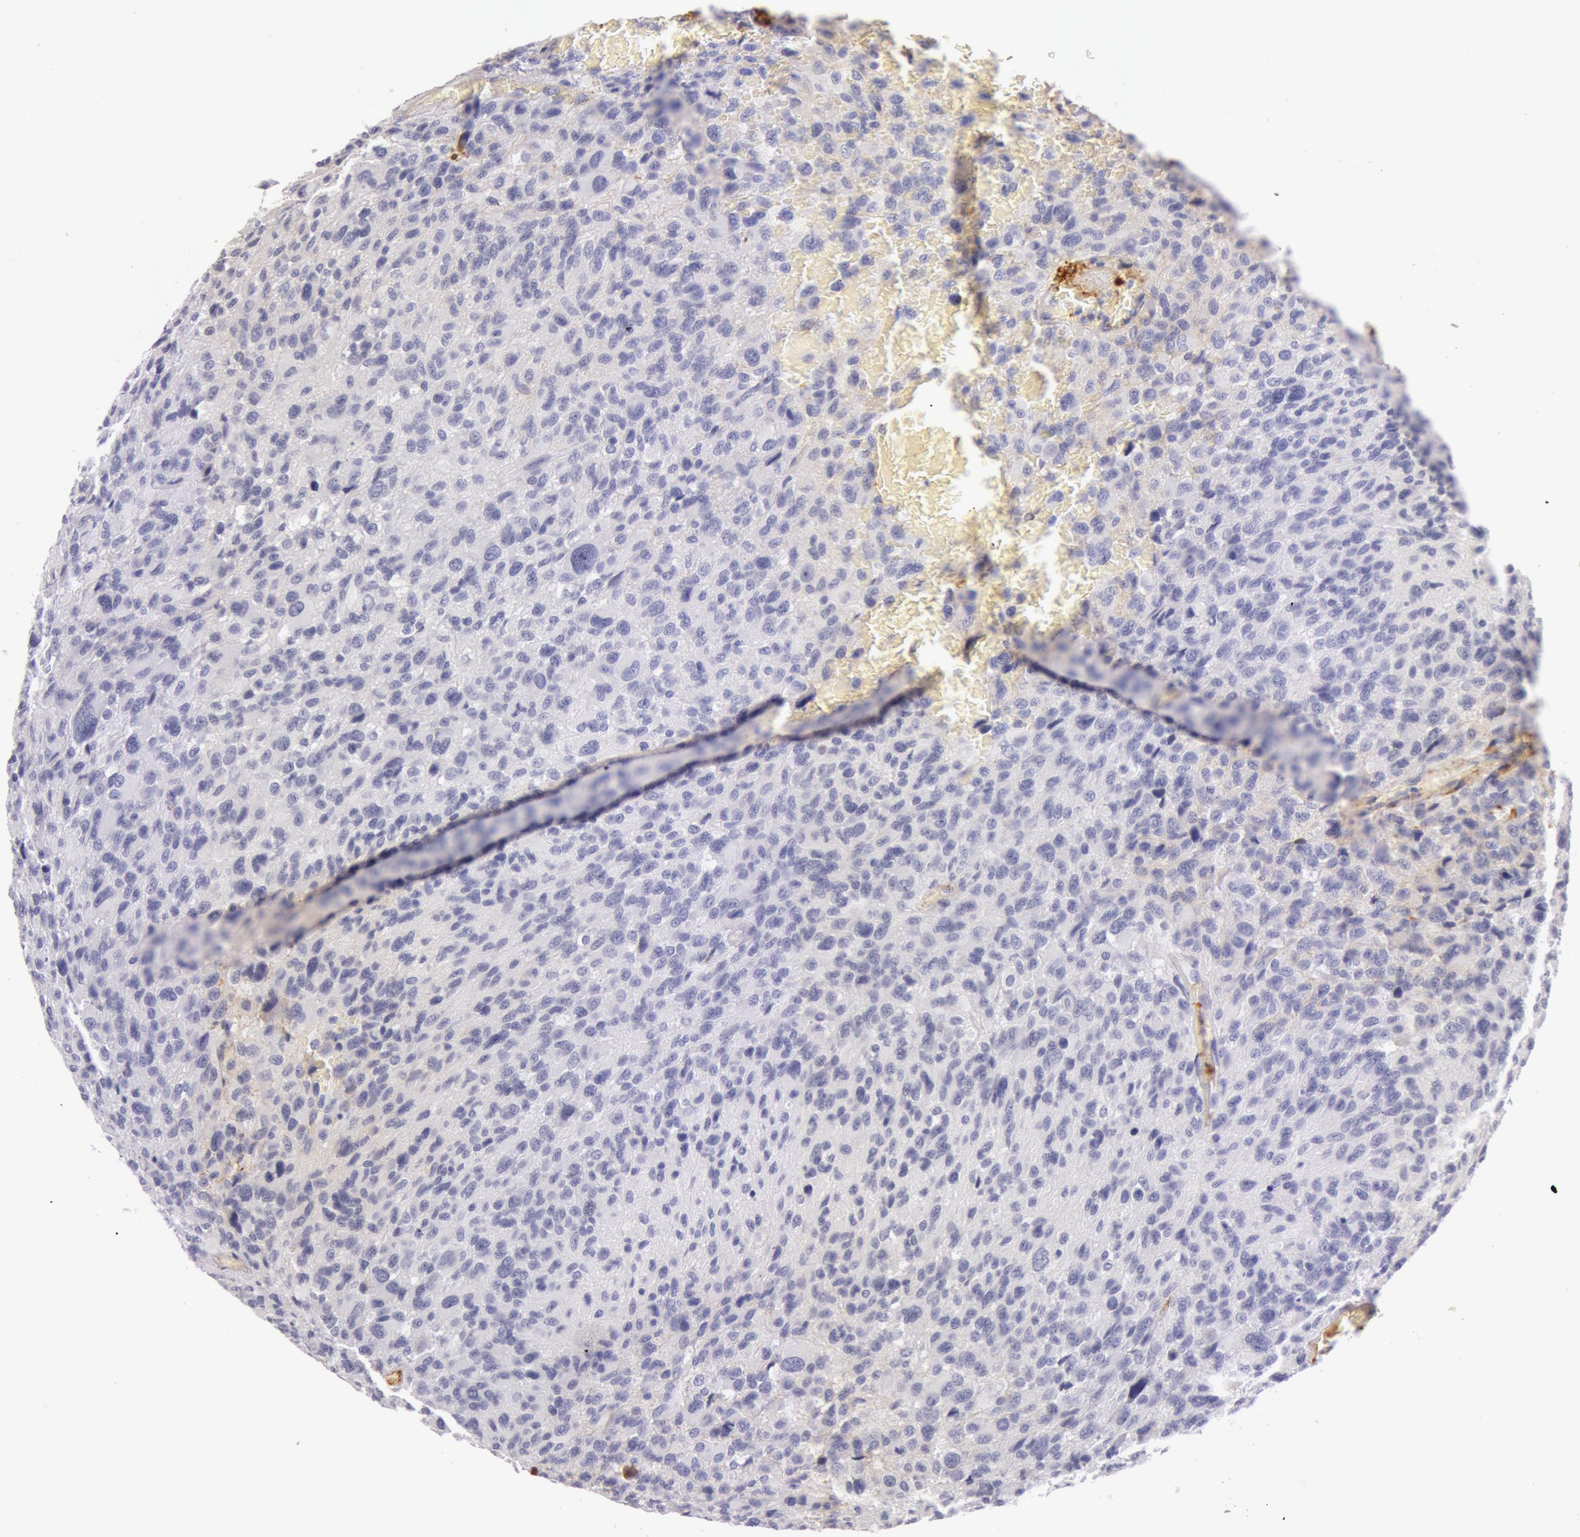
{"staining": {"intensity": "negative", "quantity": "none", "location": "none"}, "tissue": "glioma", "cell_type": "Tumor cells", "image_type": "cancer", "snomed": [{"axis": "morphology", "description": "Glioma, malignant, High grade"}, {"axis": "topography", "description": "Brain"}], "caption": "Micrograph shows no significant protein expression in tumor cells of malignant glioma (high-grade). The staining was performed using DAB to visualize the protein expression in brown, while the nuclei were stained in blue with hematoxylin (Magnification: 20x).", "gene": "C4BPA", "patient": {"sex": "male", "age": 69}}